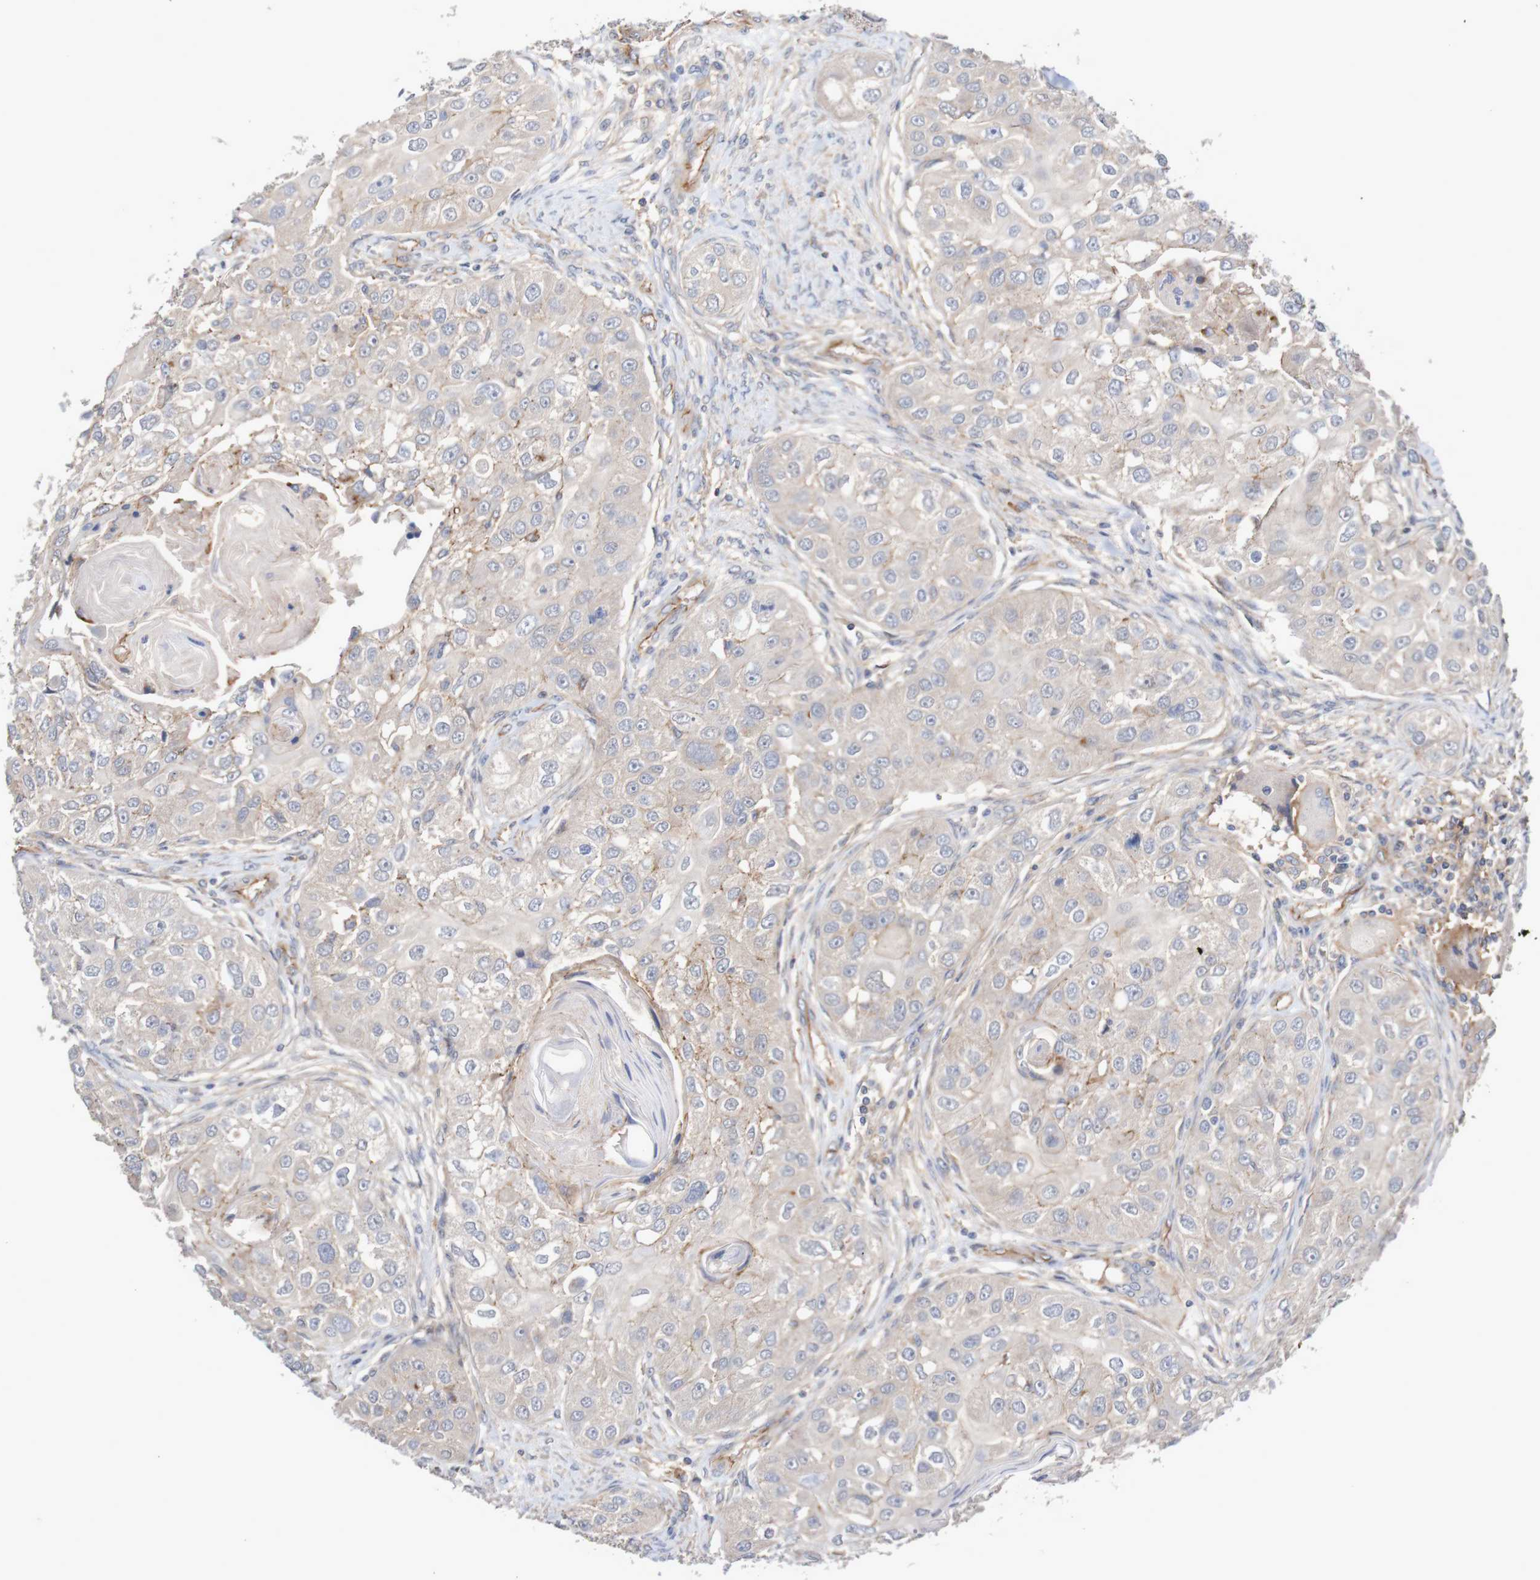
{"staining": {"intensity": "weak", "quantity": "<25%", "location": "cytoplasmic/membranous"}, "tissue": "head and neck cancer", "cell_type": "Tumor cells", "image_type": "cancer", "snomed": [{"axis": "morphology", "description": "Normal tissue, NOS"}, {"axis": "morphology", "description": "Squamous cell carcinoma, NOS"}, {"axis": "topography", "description": "Skeletal muscle"}, {"axis": "topography", "description": "Head-Neck"}], "caption": "Human head and neck squamous cell carcinoma stained for a protein using immunohistochemistry (IHC) shows no staining in tumor cells.", "gene": "NECTIN2", "patient": {"sex": "male", "age": 51}}